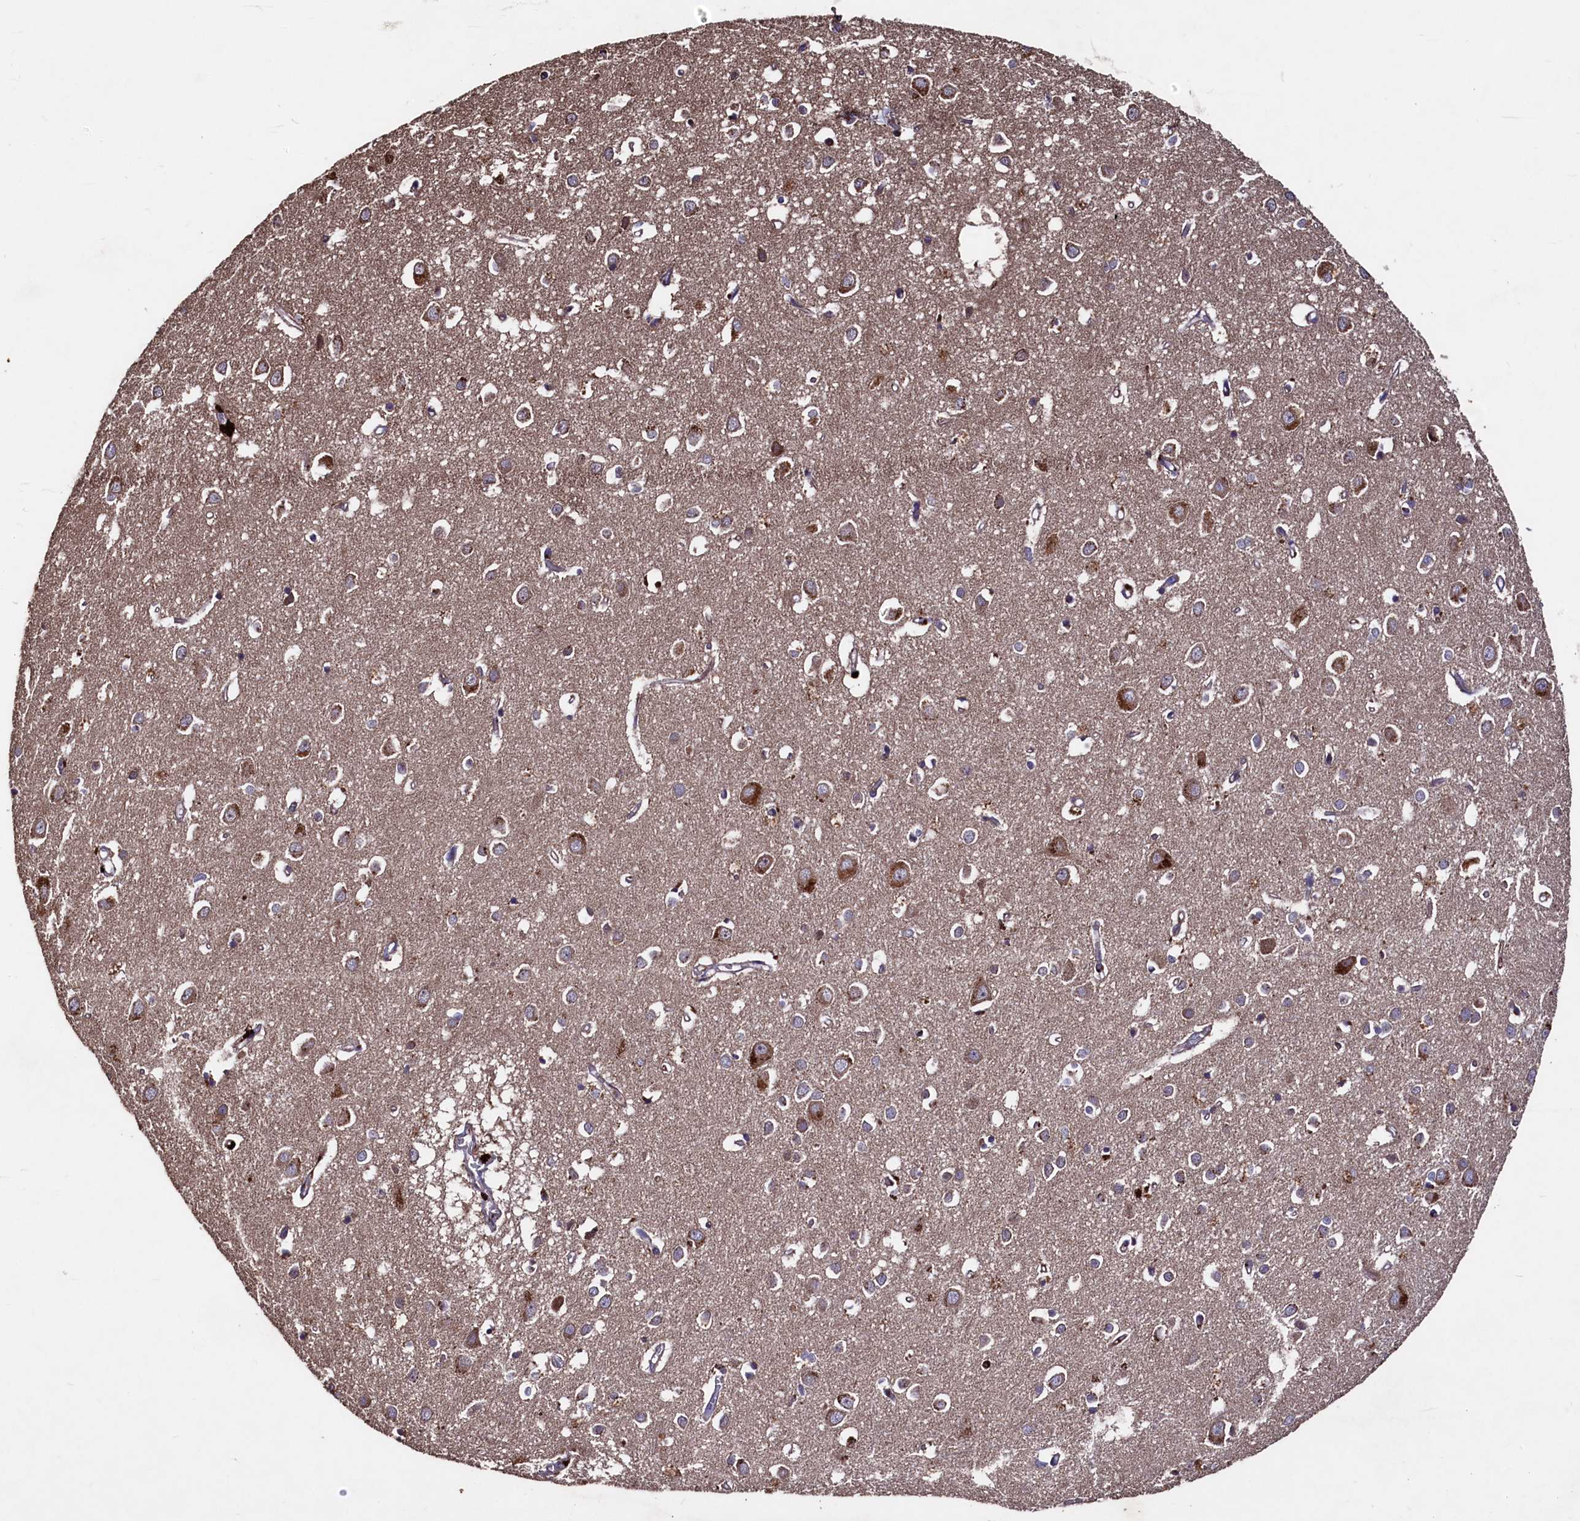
{"staining": {"intensity": "negative", "quantity": "none", "location": "none"}, "tissue": "cerebral cortex", "cell_type": "Endothelial cells", "image_type": "normal", "snomed": [{"axis": "morphology", "description": "Normal tissue, NOS"}, {"axis": "topography", "description": "Cerebral cortex"}], "caption": "This image is of normal cerebral cortex stained with immunohistochemistry to label a protein in brown with the nuclei are counter-stained blue. There is no staining in endothelial cells.", "gene": "MYO1H", "patient": {"sex": "female", "age": 64}}